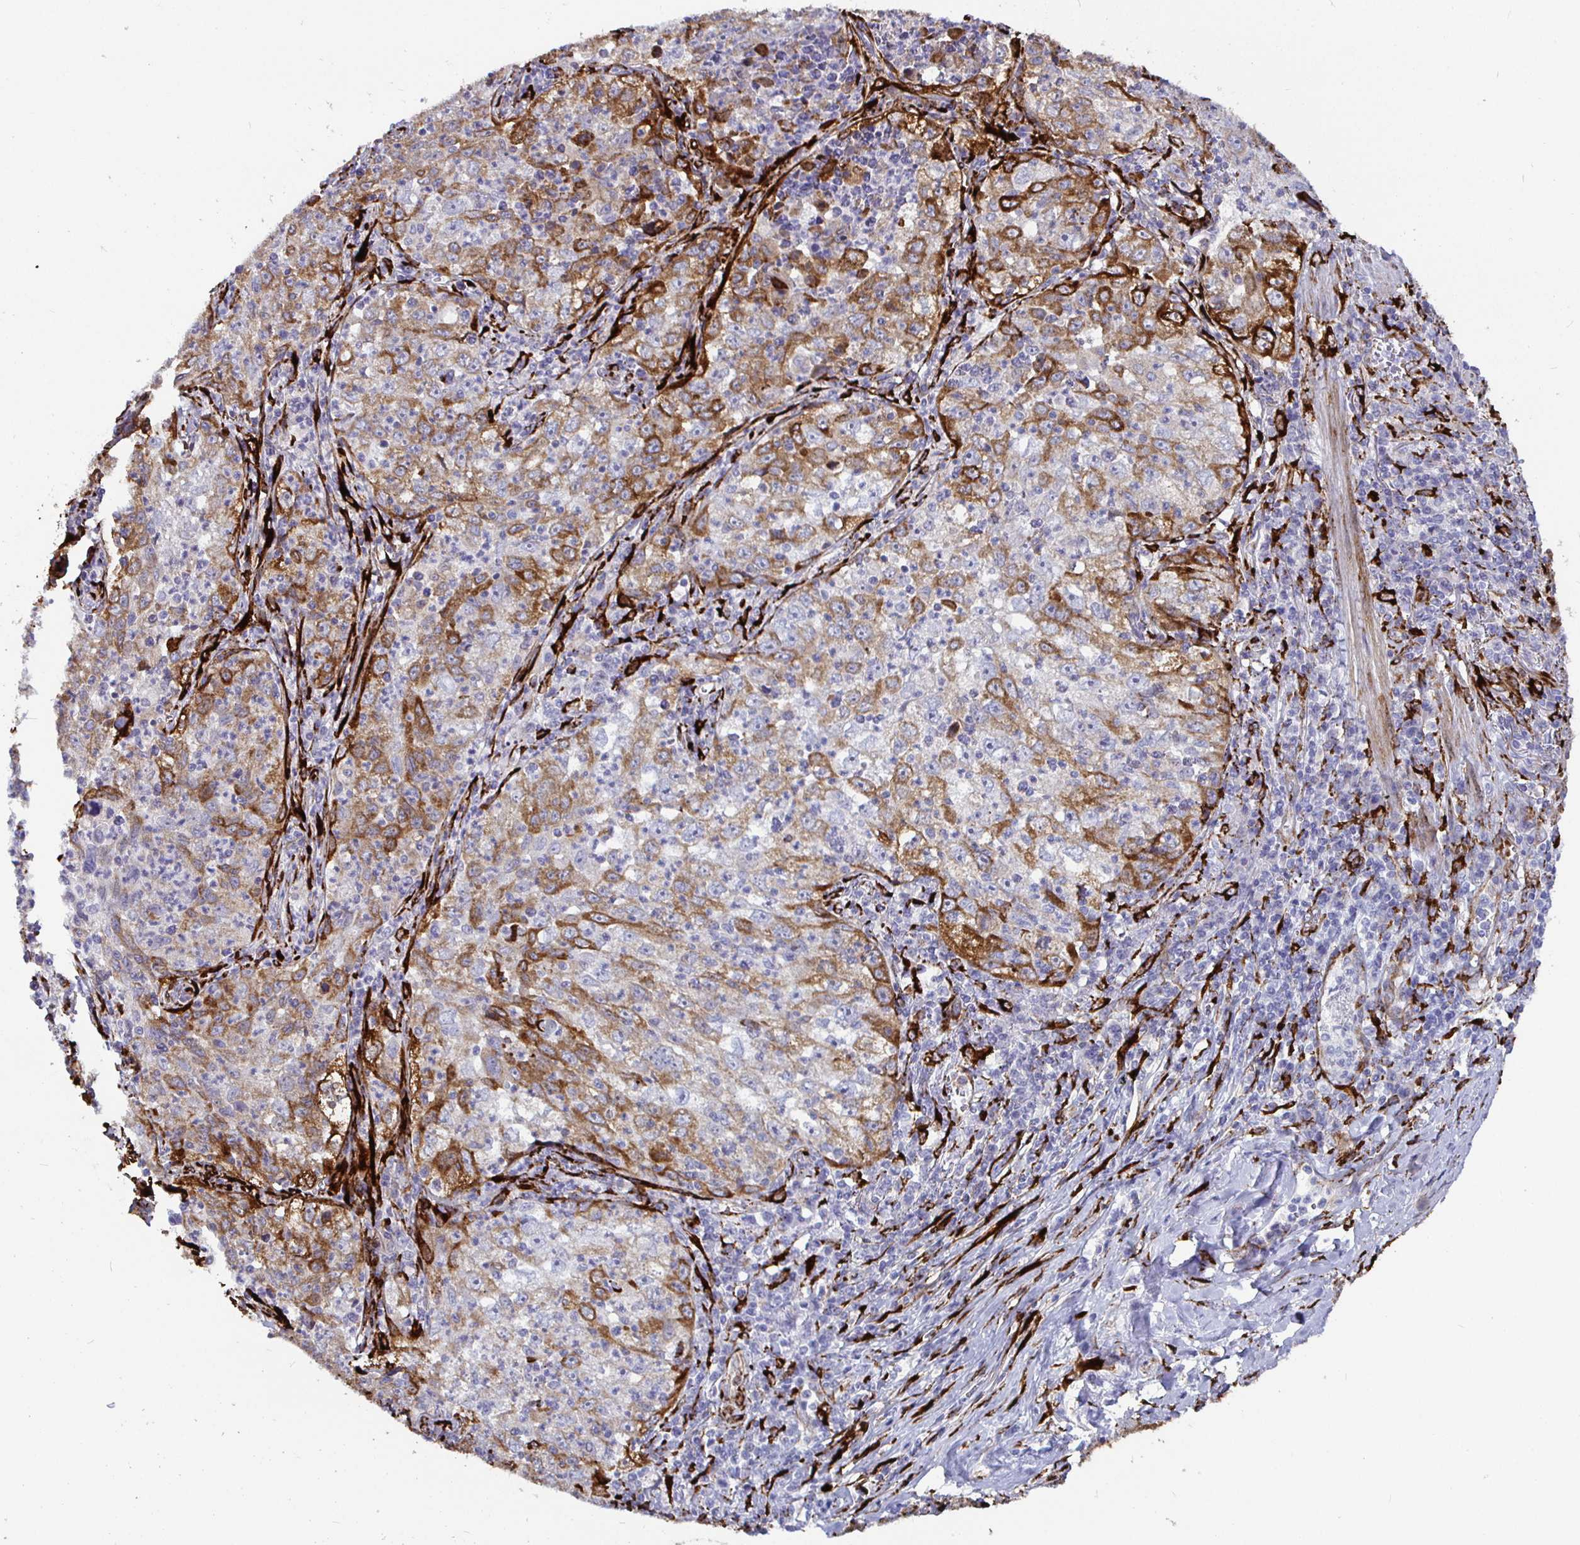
{"staining": {"intensity": "moderate", "quantity": "25%-75%", "location": "cytoplasmic/membranous"}, "tissue": "lung cancer", "cell_type": "Tumor cells", "image_type": "cancer", "snomed": [{"axis": "morphology", "description": "Squamous cell carcinoma, NOS"}, {"axis": "topography", "description": "Lung"}], "caption": "Immunohistochemical staining of squamous cell carcinoma (lung) reveals moderate cytoplasmic/membranous protein expression in about 25%-75% of tumor cells.", "gene": "P4HA2", "patient": {"sex": "male", "age": 71}}